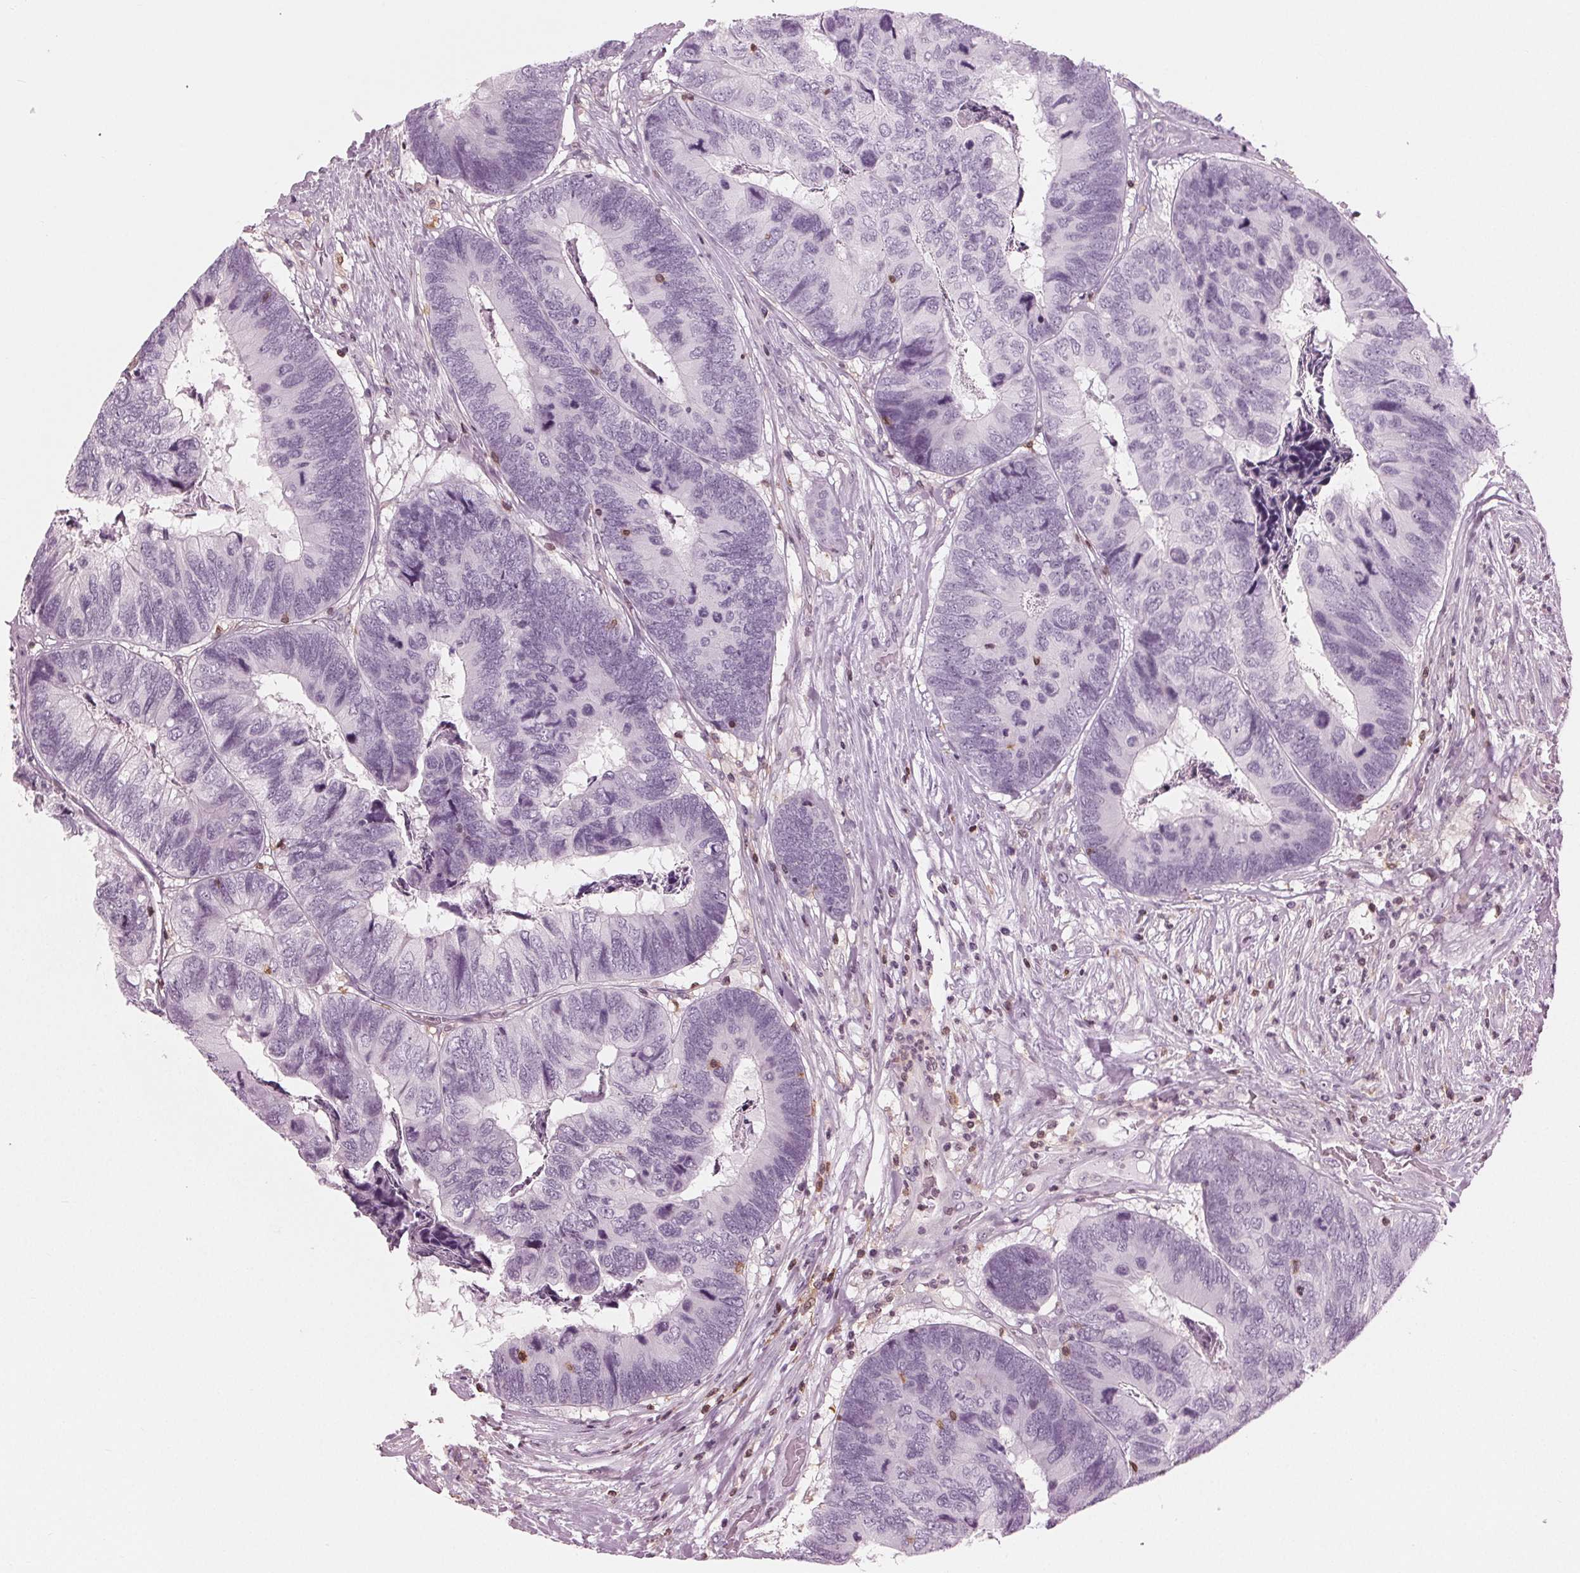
{"staining": {"intensity": "negative", "quantity": "none", "location": "none"}, "tissue": "colorectal cancer", "cell_type": "Tumor cells", "image_type": "cancer", "snomed": [{"axis": "morphology", "description": "Adenocarcinoma, NOS"}, {"axis": "topography", "description": "Colon"}], "caption": "DAB immunohistochemical staining of human colorectal adenocarcinoma exhibits no significant positivity in tumor cells.", "gene": "BTLA", "patient": {"sex": "female", "age": 67}}